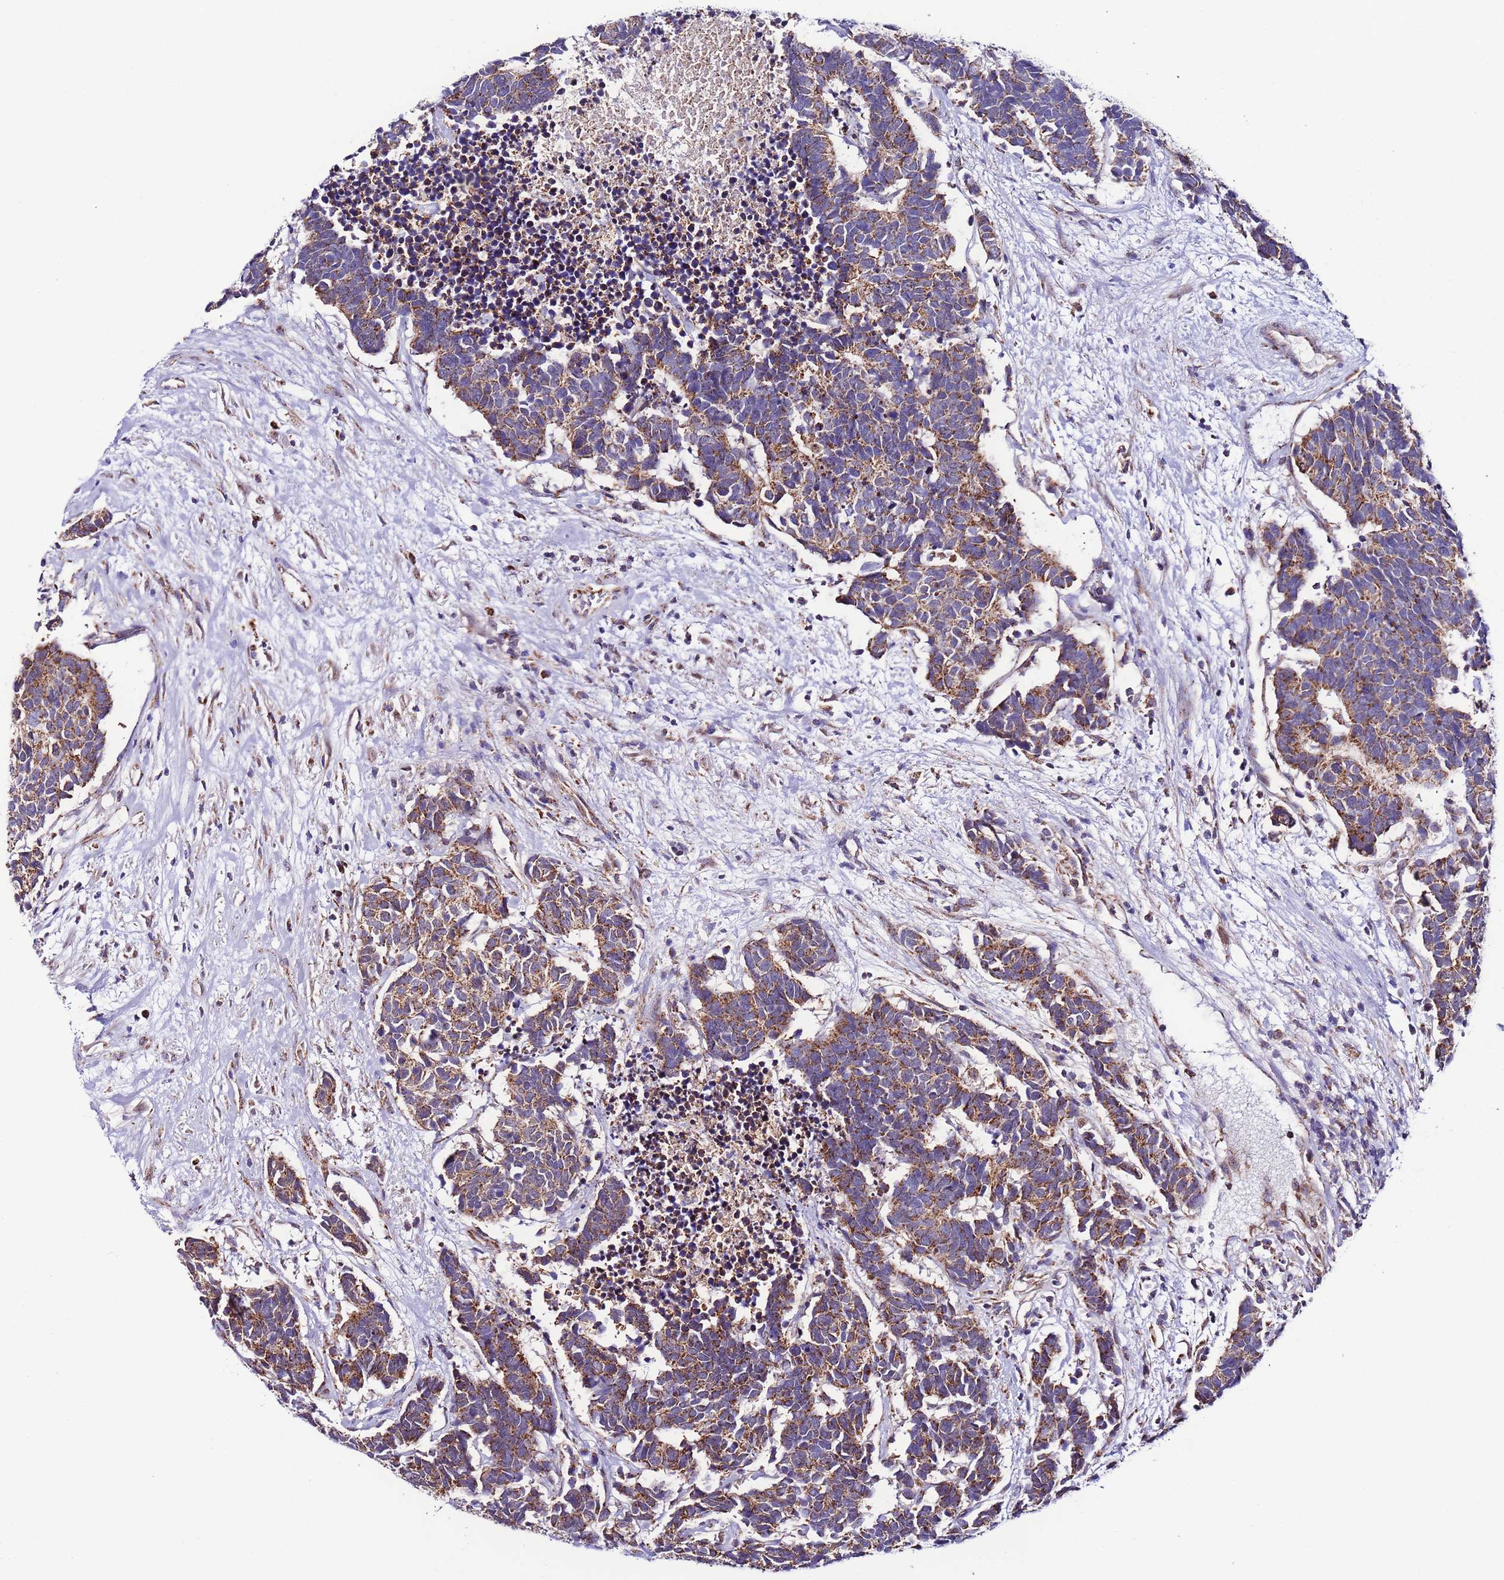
{"staining": {"intensity": "moderate", "quantity": ">75%", "location": "cytoplasmic/membranous"}, "tissue": "carcinoid", "cell_type": "Tumor cells", "image_type": "cancer", "snomed": [{"axis": "morphology", "description": "Carcinoma, NOS"}, {"axis": "morphology", "description": "Carcinoid, malignant, NOS"}, {"axis": "topography", "description": "Urinary bladder"}], "caption": "Immunohistochemical staining of human carcinoid exhibits medium levels of moderate cytoplasmic/membranous protein staining in about >75% of tumor cells. (Stains: DAB in brown, nuclei in blue, Microscopy: brightfield microscopy at high magnification).", "gene": "UEVLD", "patient": {"sex": "male", "age": 57}}